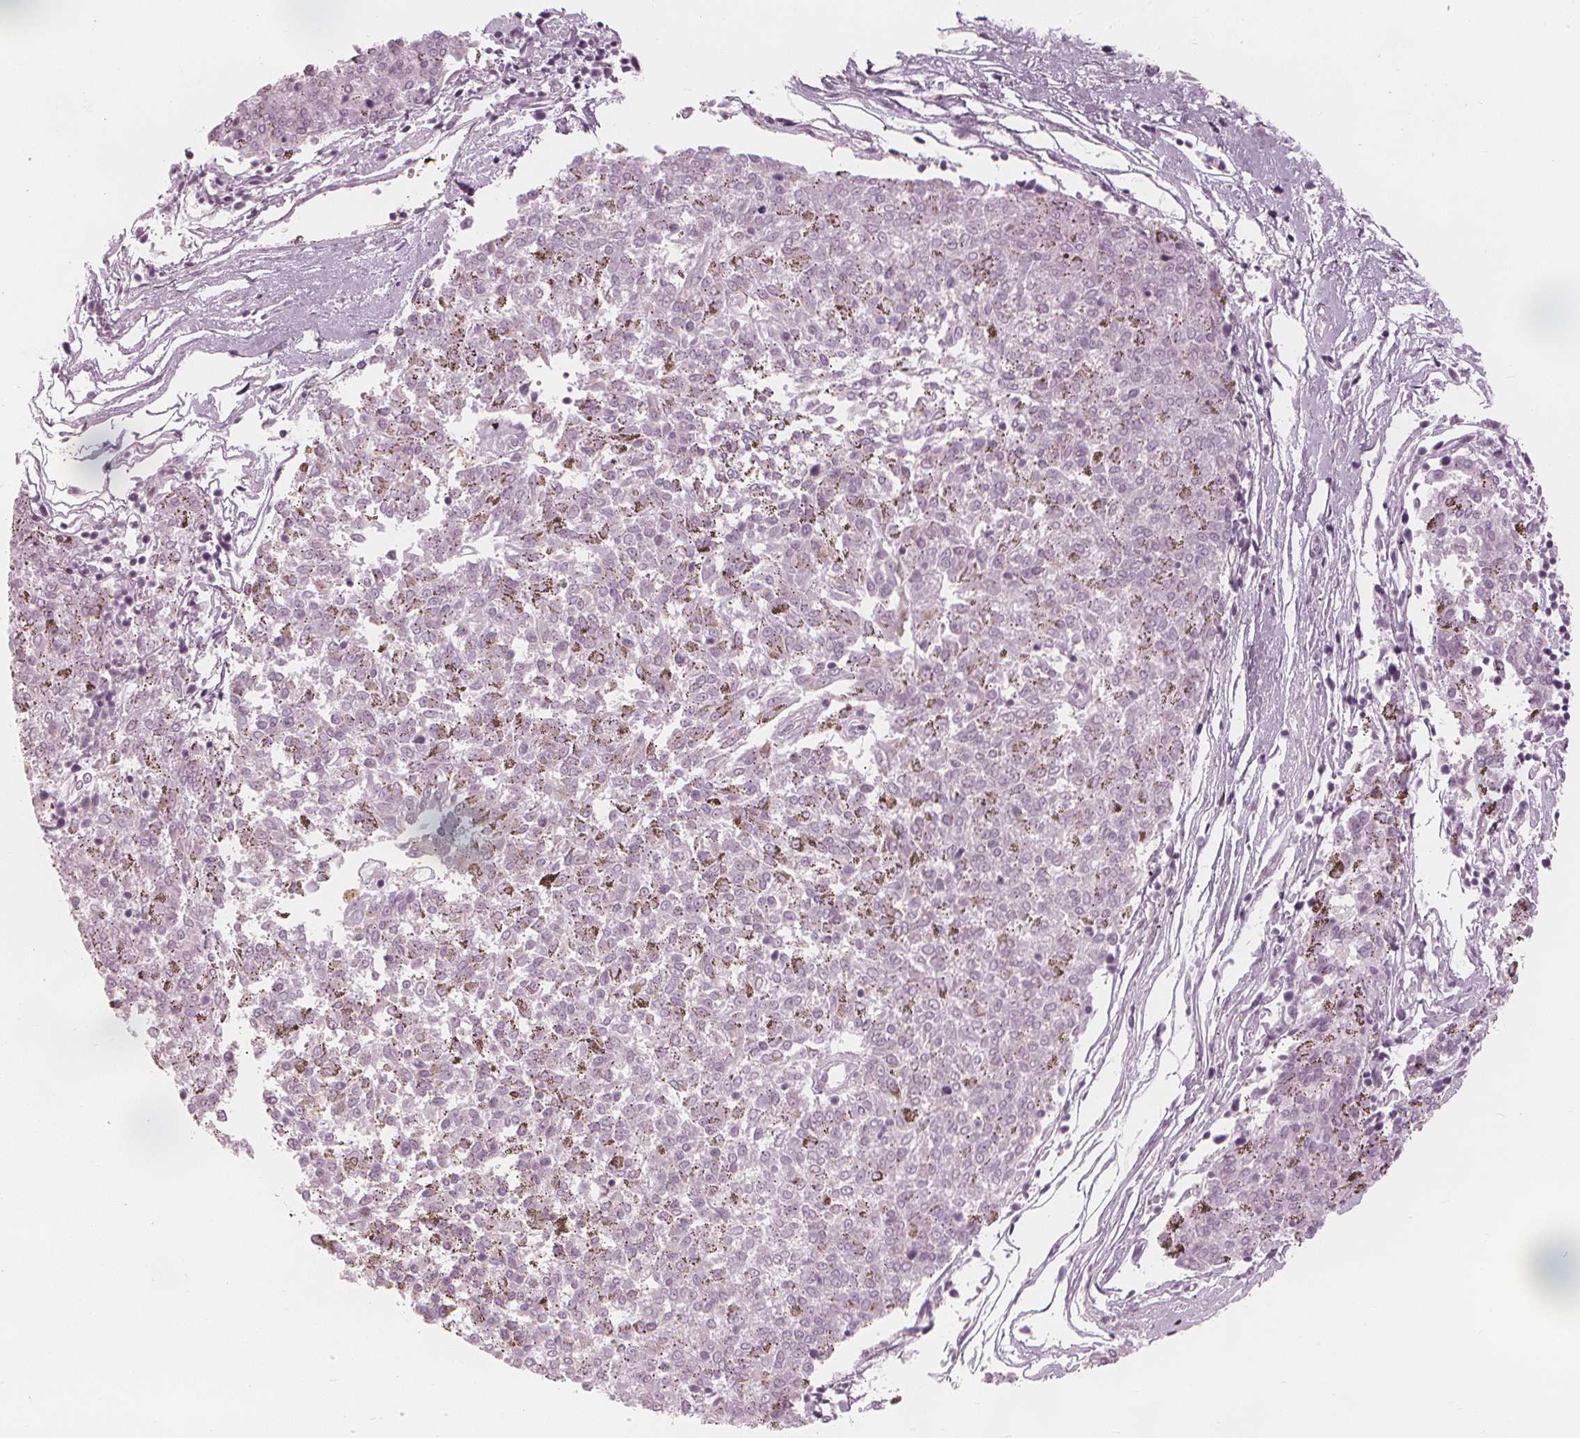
{"staining": {"intensity": "negative", "quantity": "none", "location": "none"}, "tissue": "melanoma", "cell_type": "Tumor cells", "image_type": "cancer", "snomed": [{"axis": "morphology", "description": "Malignant melanoma, NOS"}, {"axis": "topography", "description": "Skin"}], "caption": "There is no significant staining in tumor cells of malignant melanoma.", "gene": "PAEP", "patient": {"sex": "female", "age": 72}}